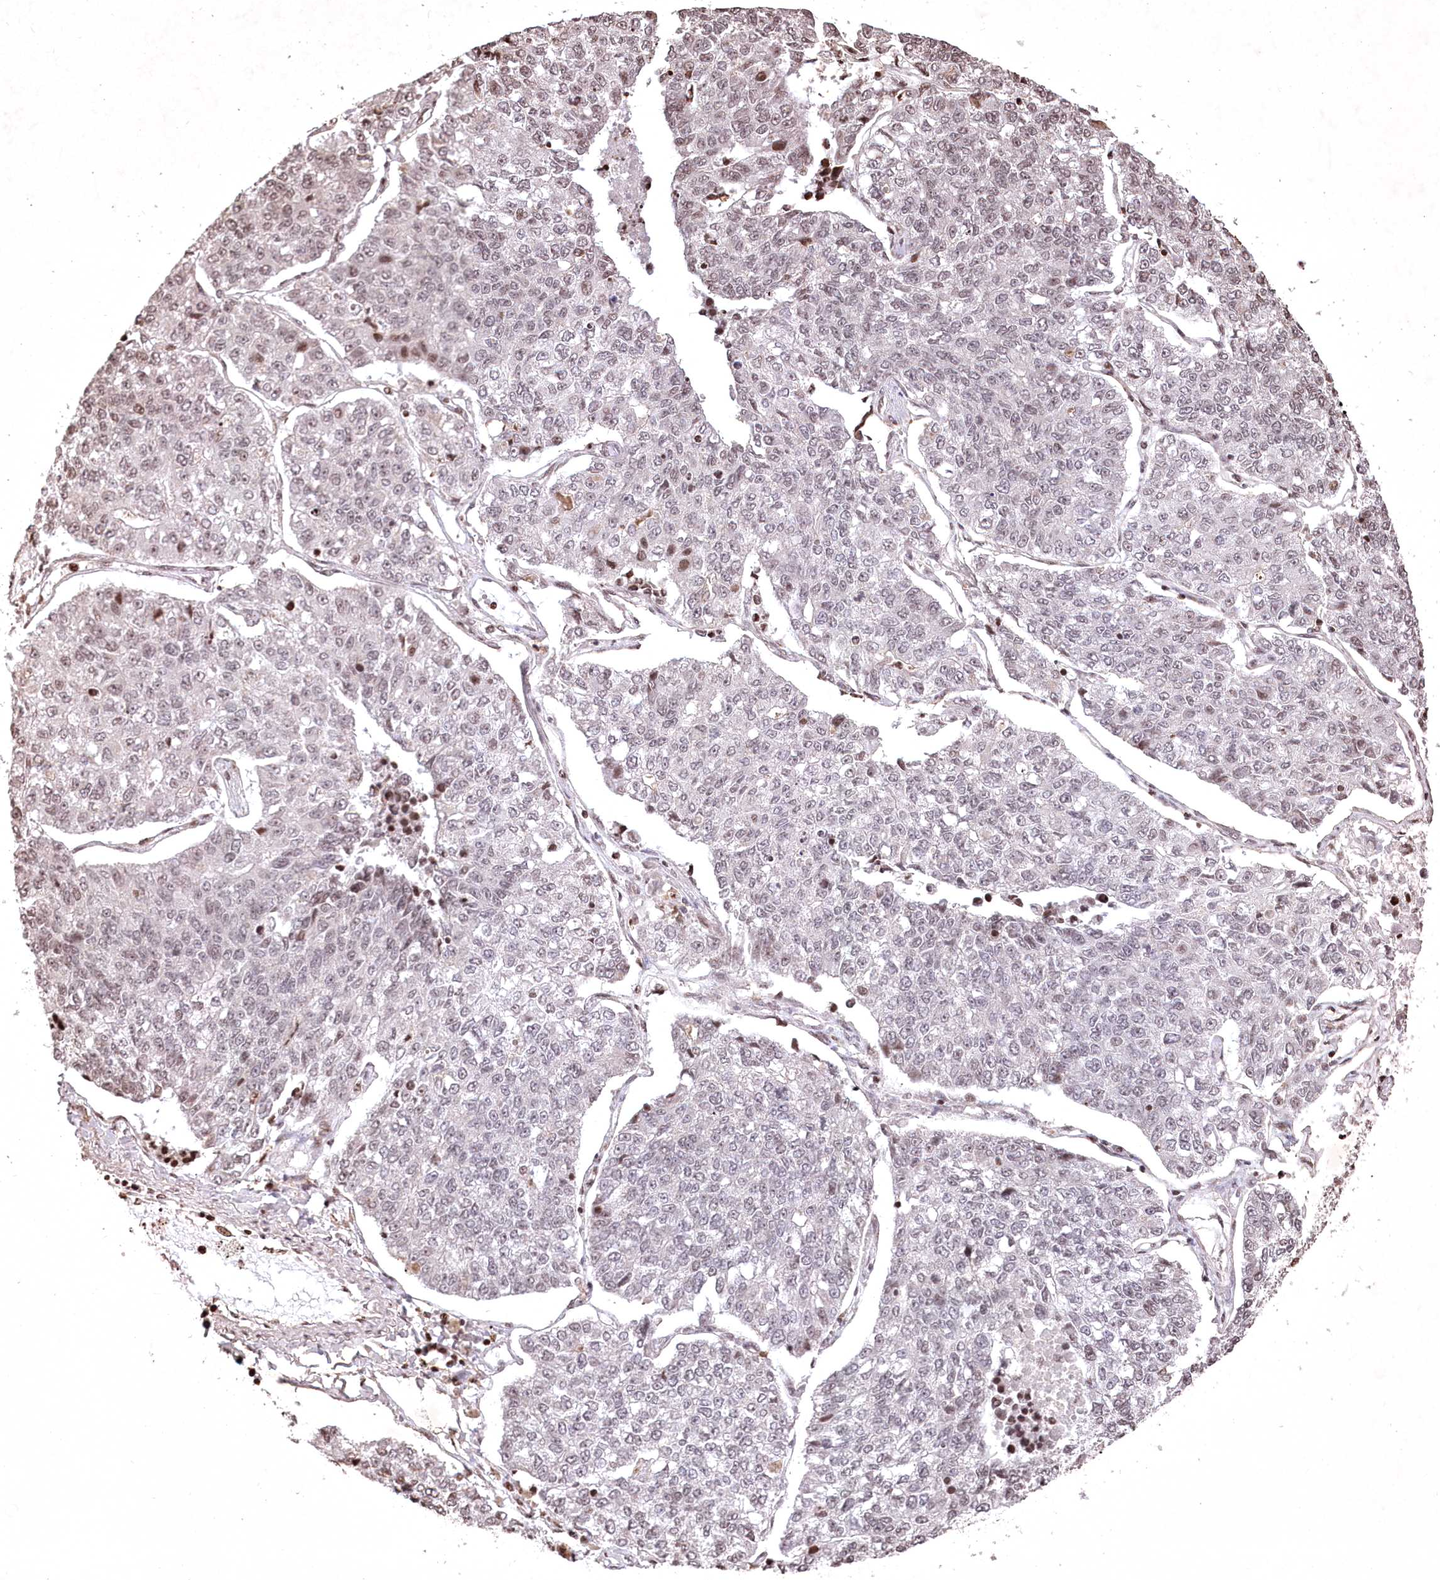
{"staining": {"intensity": "weak", "quantity": ">75%", "location": "nuclear"}, "tissue": "lung cancer", "cell_type": "Tumor cells", "image_type": "cancer", "snomed": [{"axis": "morphology", "description": "Adenocarcinoma, NOS"}, {"axis": "topography", "description": "Lung"}], "caption": "Adenocarcinoma (lung) was stained to show a protein in brown. There is low levels of weak nuclear staining in approximately >75% of tumor cells. The staining is performed using DAB brown chromogen to label protein expression. The nuclei are counter-stained blue using hematoxylin.", "gene": "CCSER2", "patient": {"sex": "male", "age": 49}}